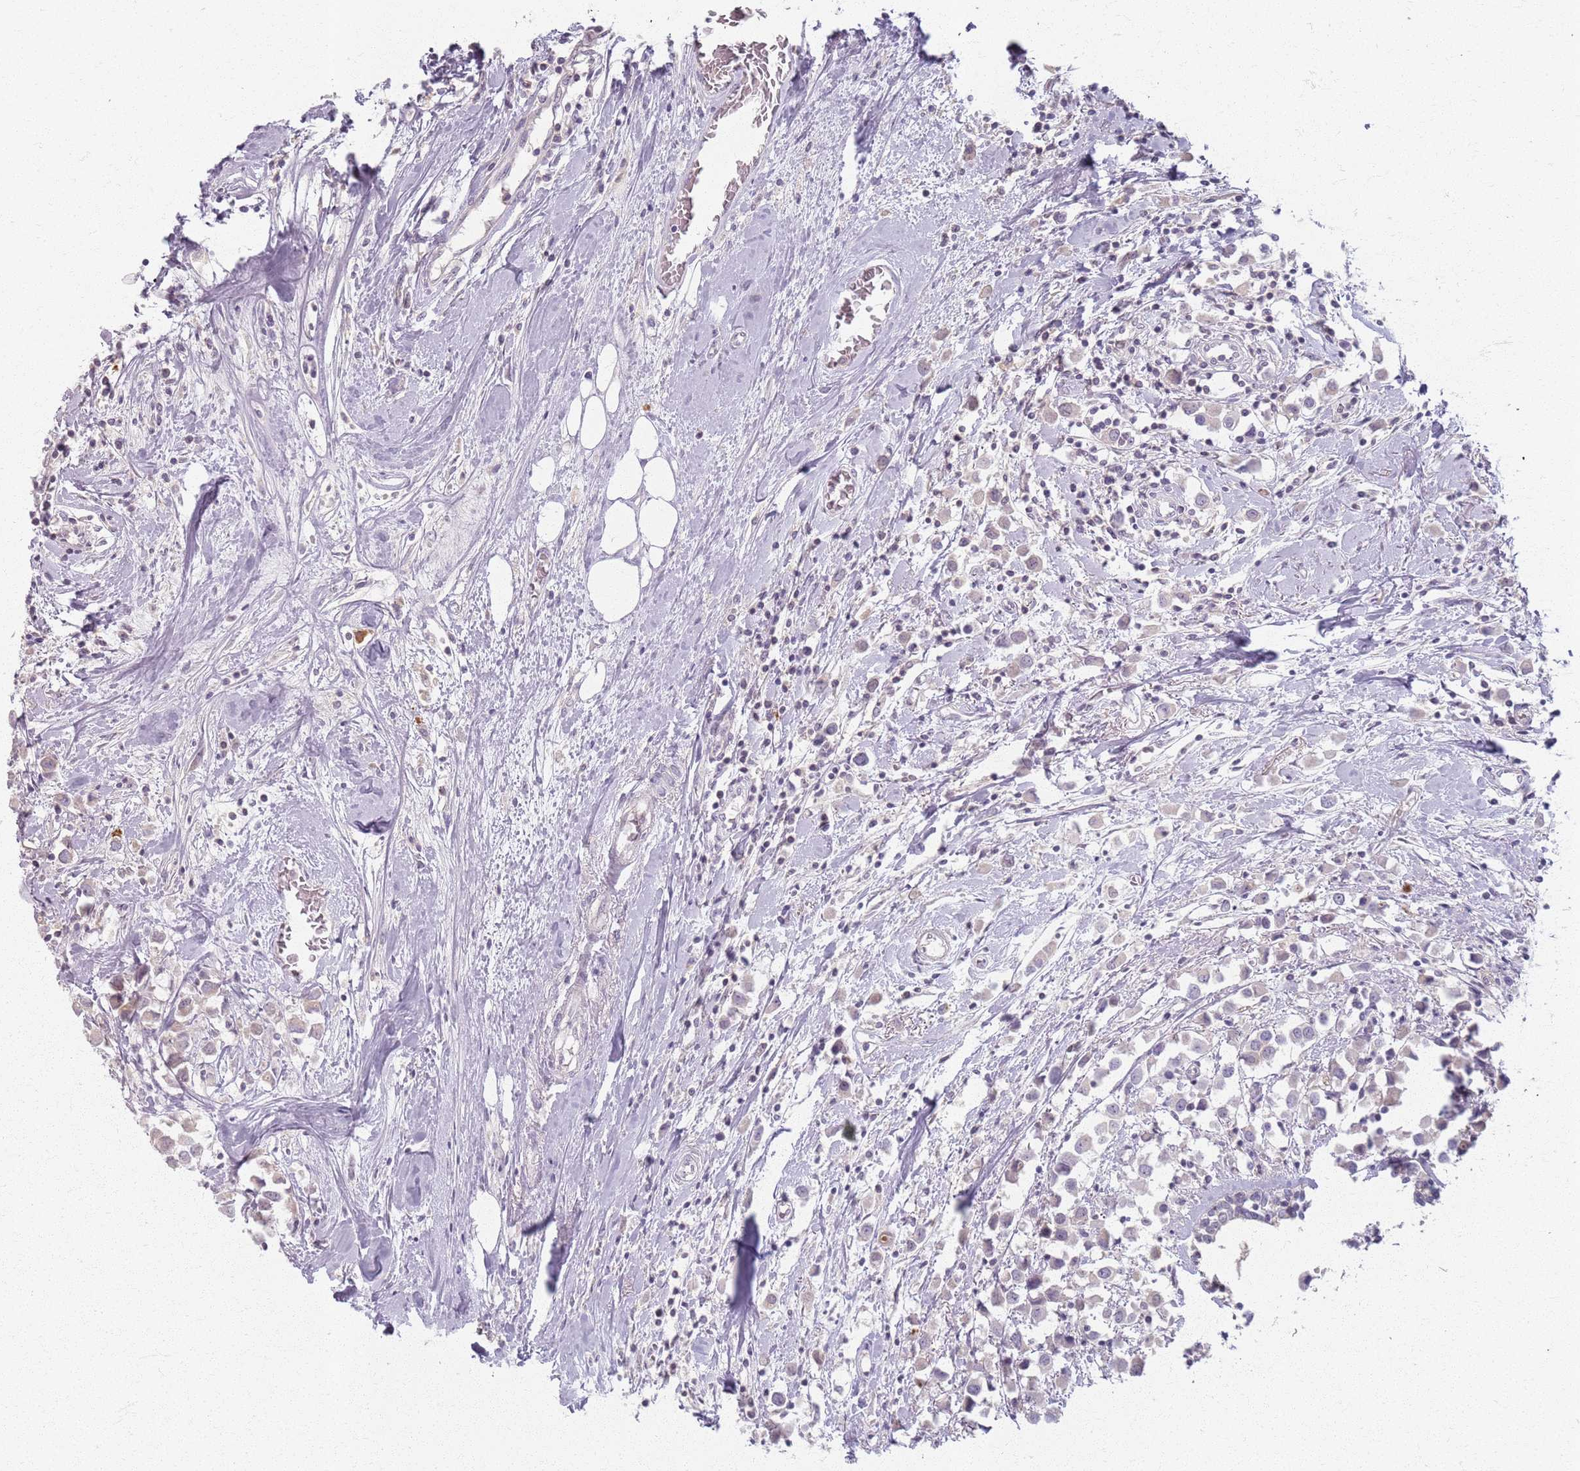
{"staining": {"intensity": "weak", "quantity": "<25%", "location": "nuclear"}, "tissue": "breast cancer", "cell_type": "Tumor cells", "image_type": "cancer", "snomed": [{"axis": "morphology", "description": "Duct carcinoma"}, {"axis": "topography", "description": "Breast"}], "caption": "DAB (3,3'-diaminobenzidine) immunohistochemical staining of human breast cancer (invasive ductal carcinoma) shows no significant staining in tumor cells.", "gene": "CRIPT", "patient": {"sex": "female", "age": 61}}